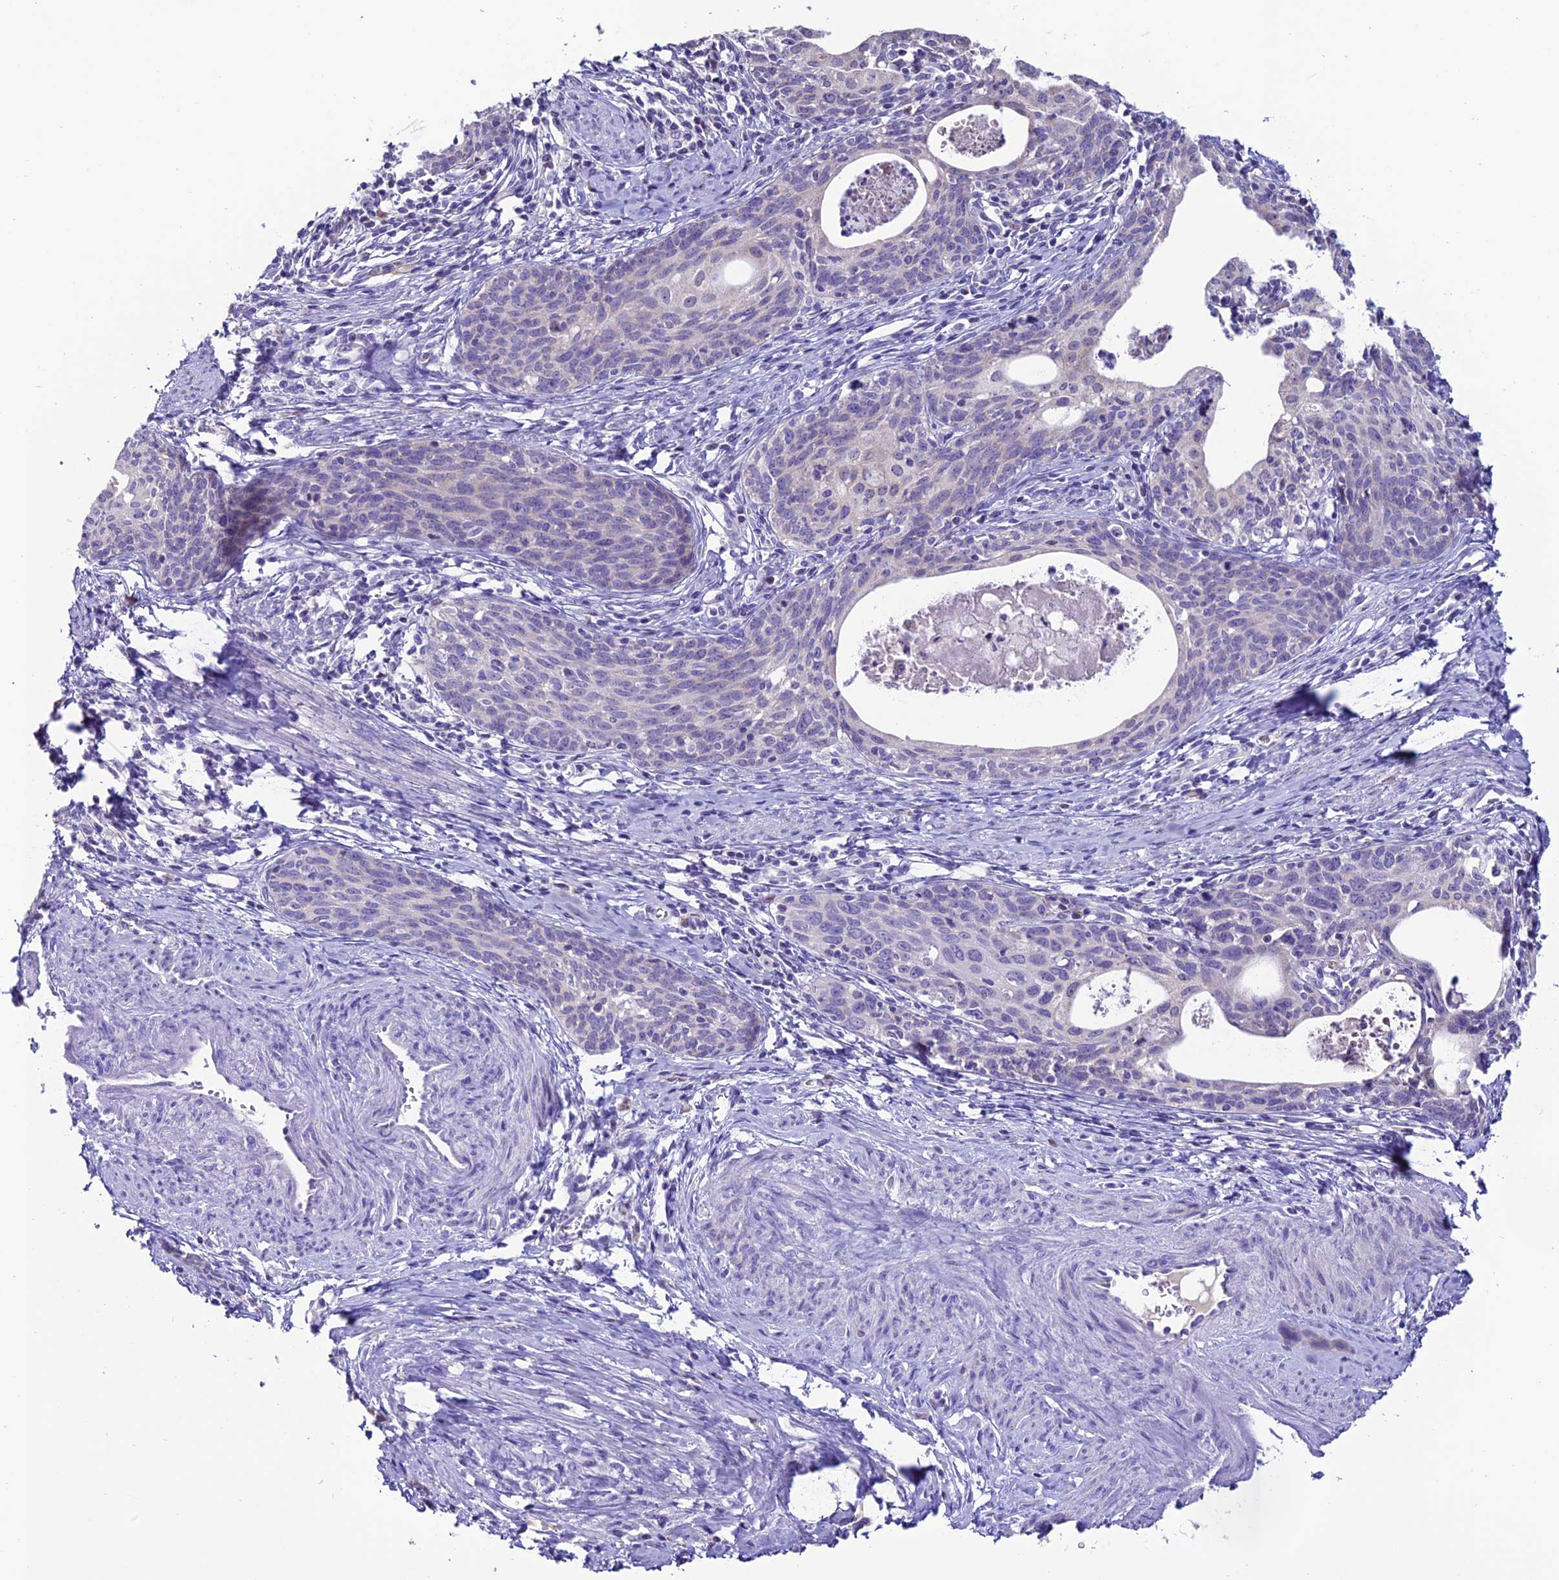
{"staining": {"intensity": "negative", "quantity": "none", "location": "none"}, "tissue": "cervical cancer", "cell_type": "Tumor cells", "image_type": "cancer", "snomed": [{"axis": "morphology", "description": "Squamous cell carcinoma, NOS"}, {"axis": "topography", "description": "Cervix"}], "caption": "Tumor cells show no significant staining in cervical squamous cell carcinoma.", "gene": "SLC10A1", "patient": {"sex": "female", "age": 52}}